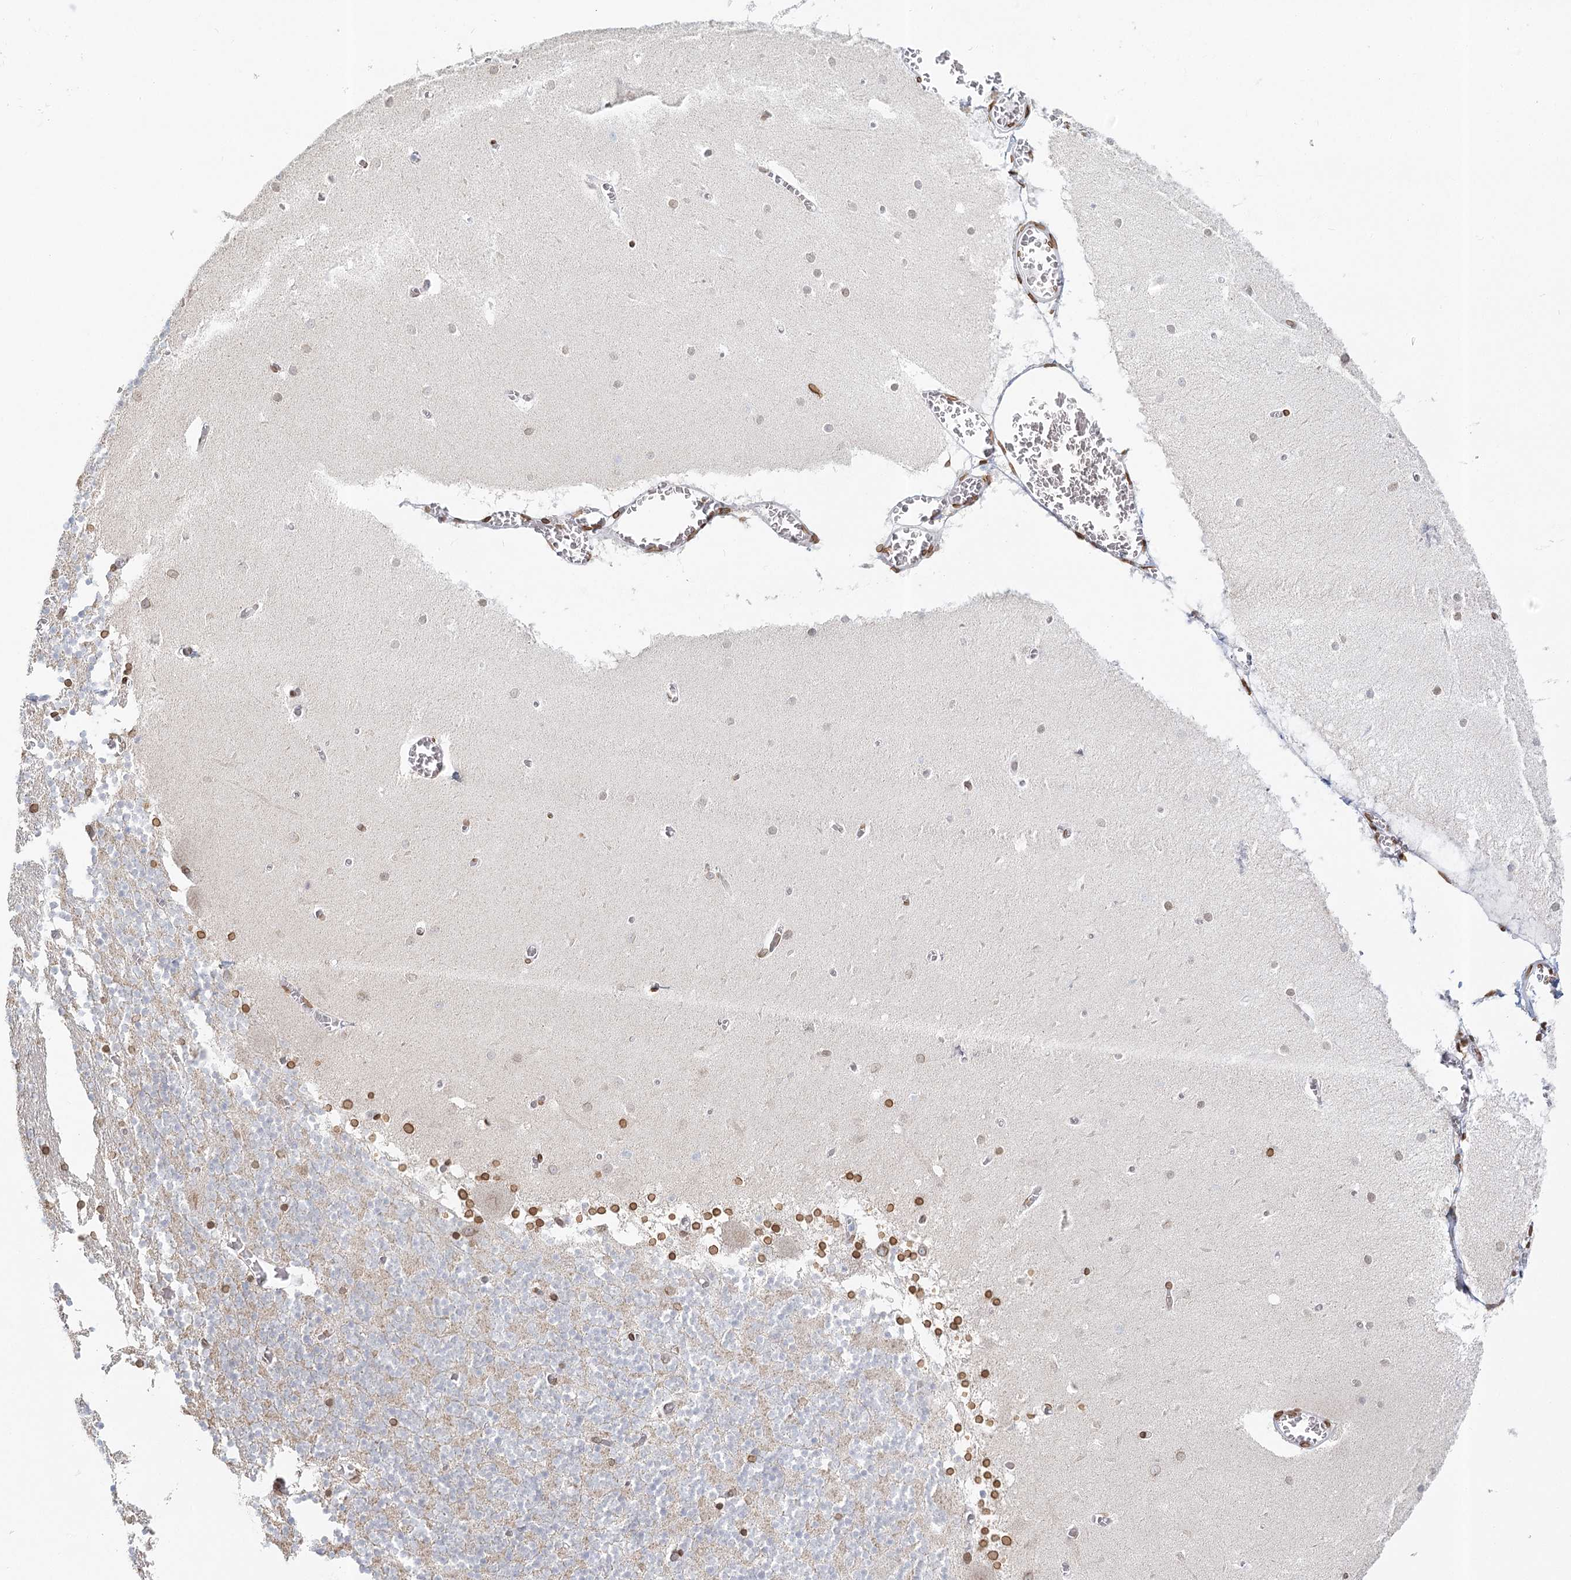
{"staining": {"intensity": "moderate", "quantity": "<25%", "location": "cytoplasmic/membranous,nuclear"}, "tissue": "cerebellum", "cell_type": "Cells in granular layer", "image_type": "normal", "snomed": [{"axis": "morphology", "description": "Normal tissue, NOS"}, {"axis": "topography", "description": "Cerebellum"}], "caption": "IHC image of unremarkable human cerebellum stained for a protein (brown), which demonstrates low levels of moderate cytoplasmic/membranous,nuclear staining in approximately <25% of cells in granular layer.", "gene": "VWA5A", "patient": {"sex": "female", "age": 28}}